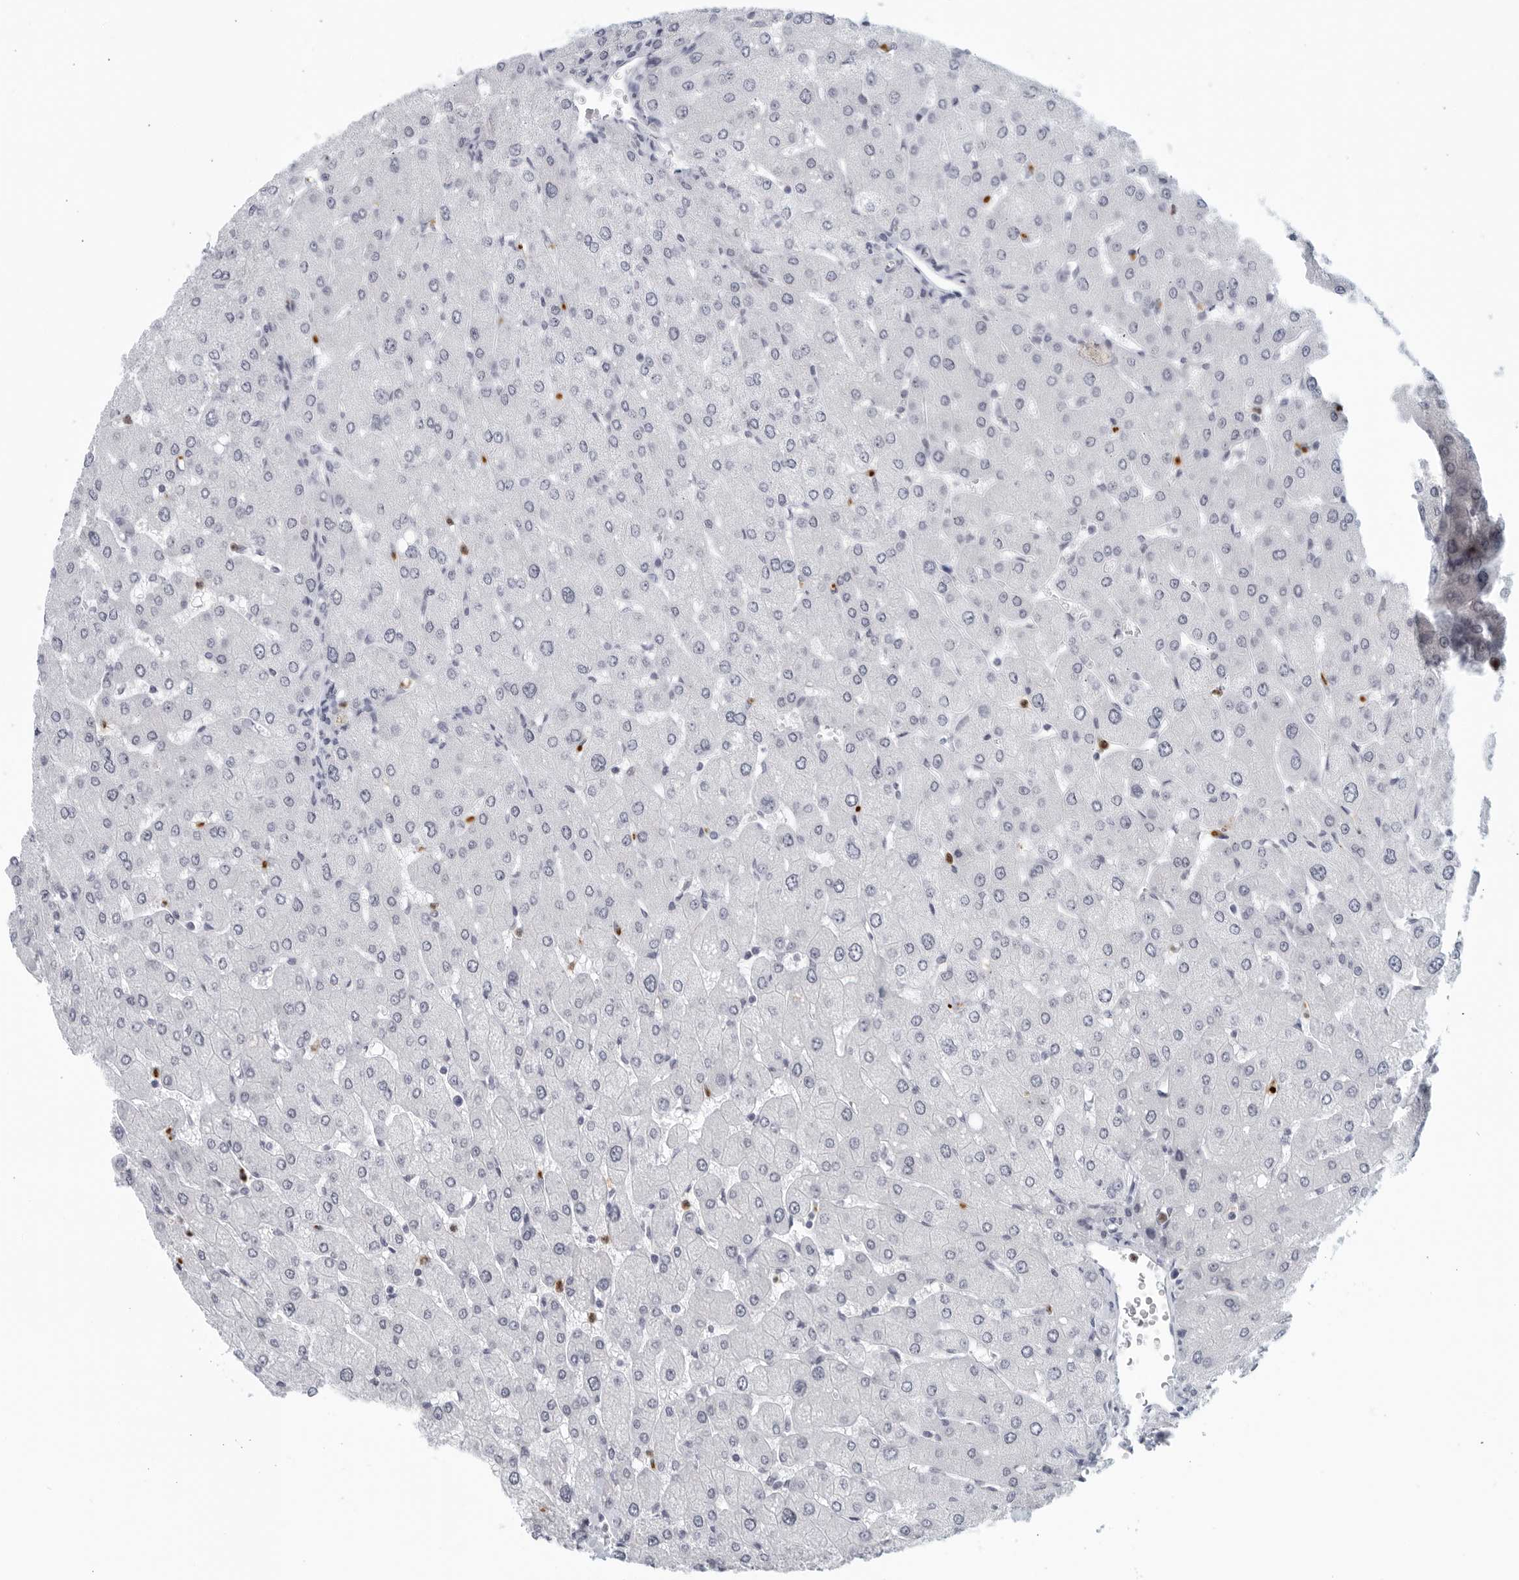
{"staining": {"intensity": "negative", "quantity": "none", "location": "none"}, "tissue": "liver", "cell_type": "Cholangiocytes", "image_type": "normal", "snomed": [{"axis": "morphology", "description": "Normal tissue, NOS"}, {"axis": "topography", "description": "Liver"}], "caption": "Immunohistochemistry (IHC) of normal liver exhibits no expression in cholangiocytes. (Brightfield microscopy of DAB (3,3'-diaminobenzidine) immunohistochemistry at high magnification).", "gene": "KLK7", "patient": {"sex": "male", "age": 55}}